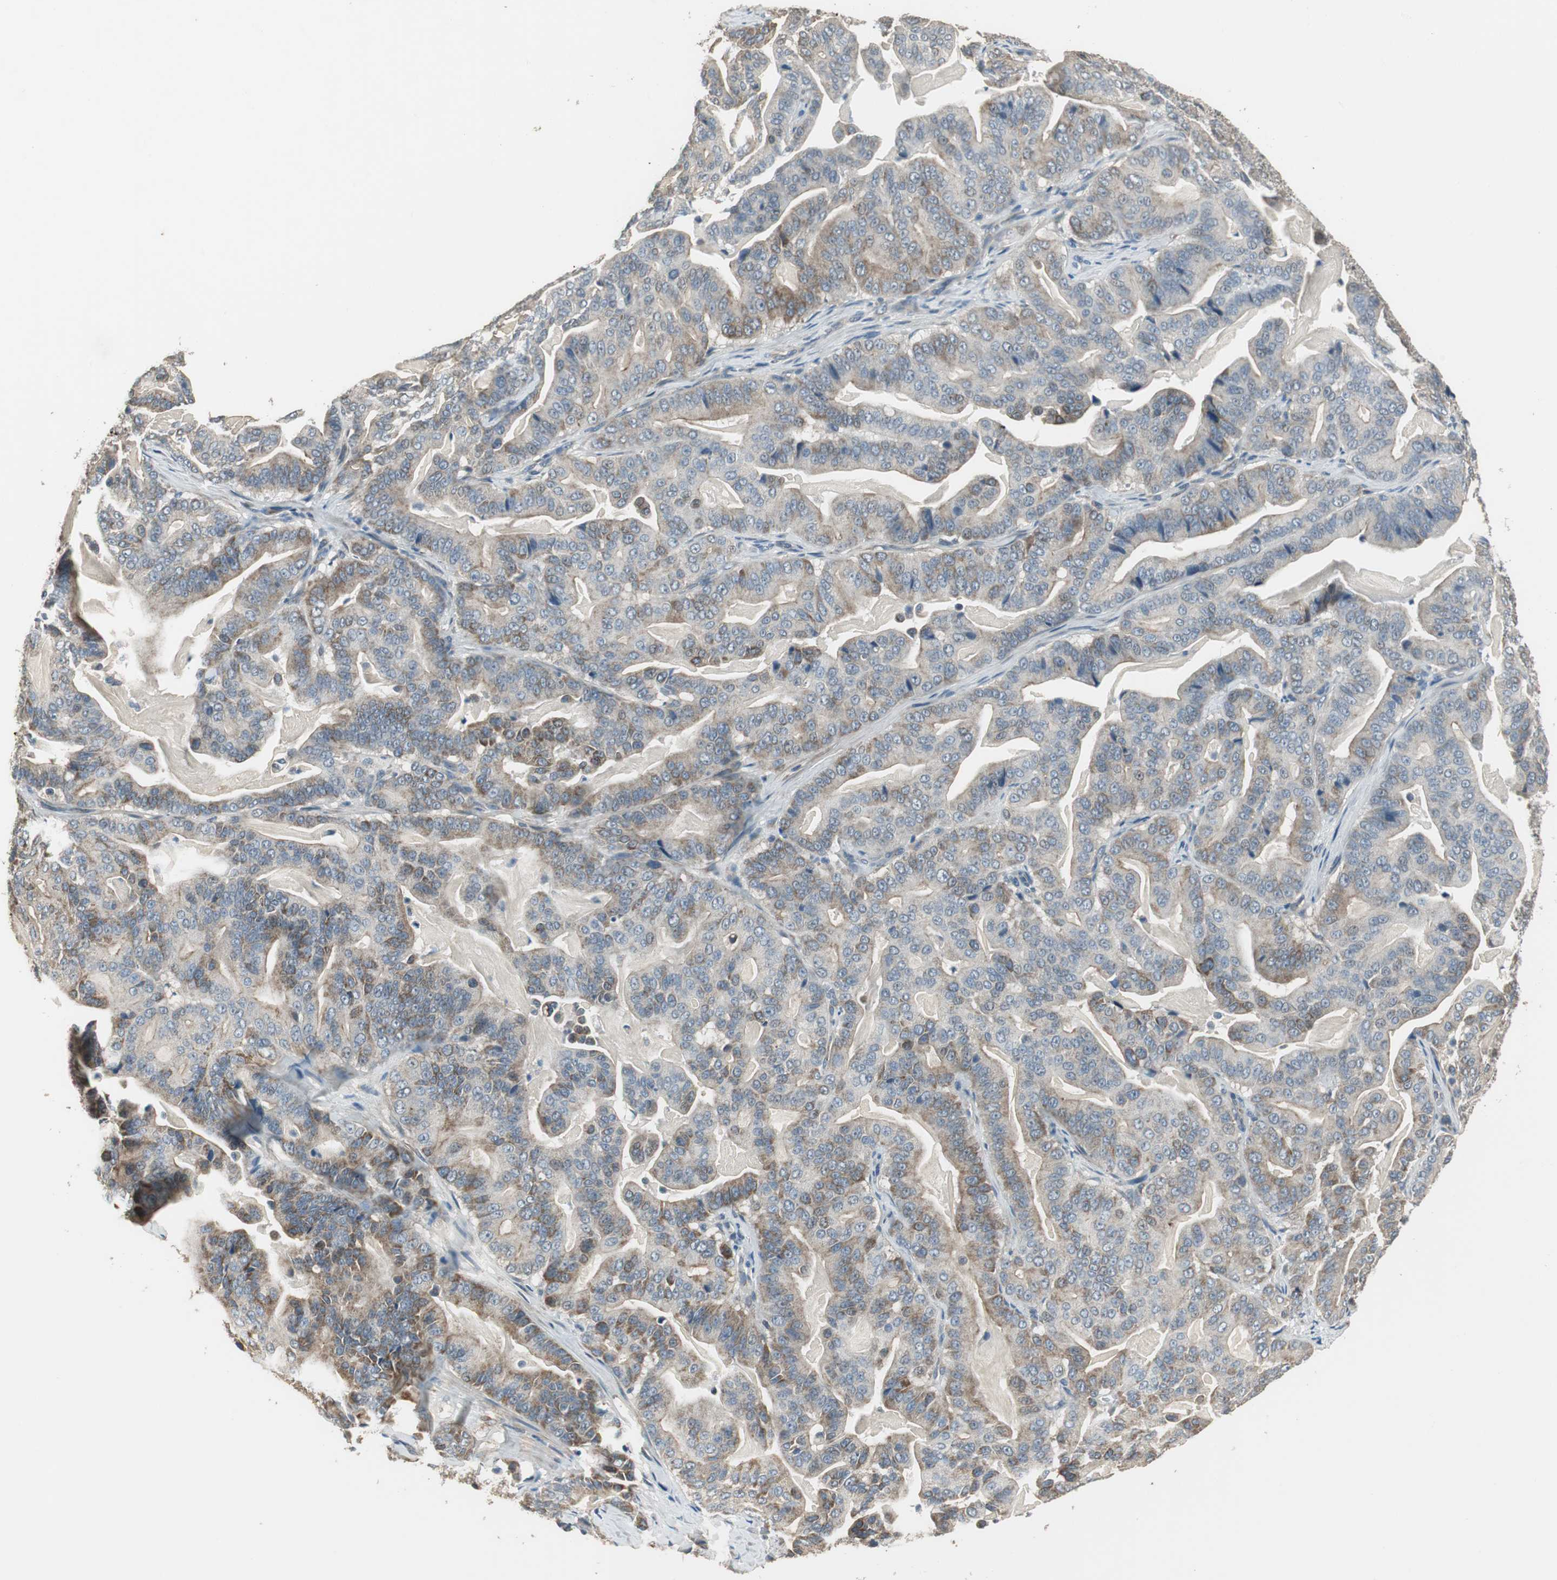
{"staining": {"intensity": "moderate", "quantity": "25%-75%", "location": "cytoplasmic/membranous"}, "tissue": "pancreatic cancer", "cell_type": "Tumor cells", "image_type": "cancer", "snomed": [{"axis": "morphology", "description": "Adenocarcinoma, NOS"}, {"axis": "topography", "description": "Pancreas"}], "caption": "A photomicrograph of pancreatic cancer stained for a protein displays moderate cytoplasmic/membranous brown staining in tumor cells. The protein of interest is stained brown, and the nuclei are stained in blue (DAB (3,3'-diaminobenzidine) IHC with brightfield microscopy, high magnification).", "gene": "MSTO1", "patient": {"sex": "male", "age": 63}}